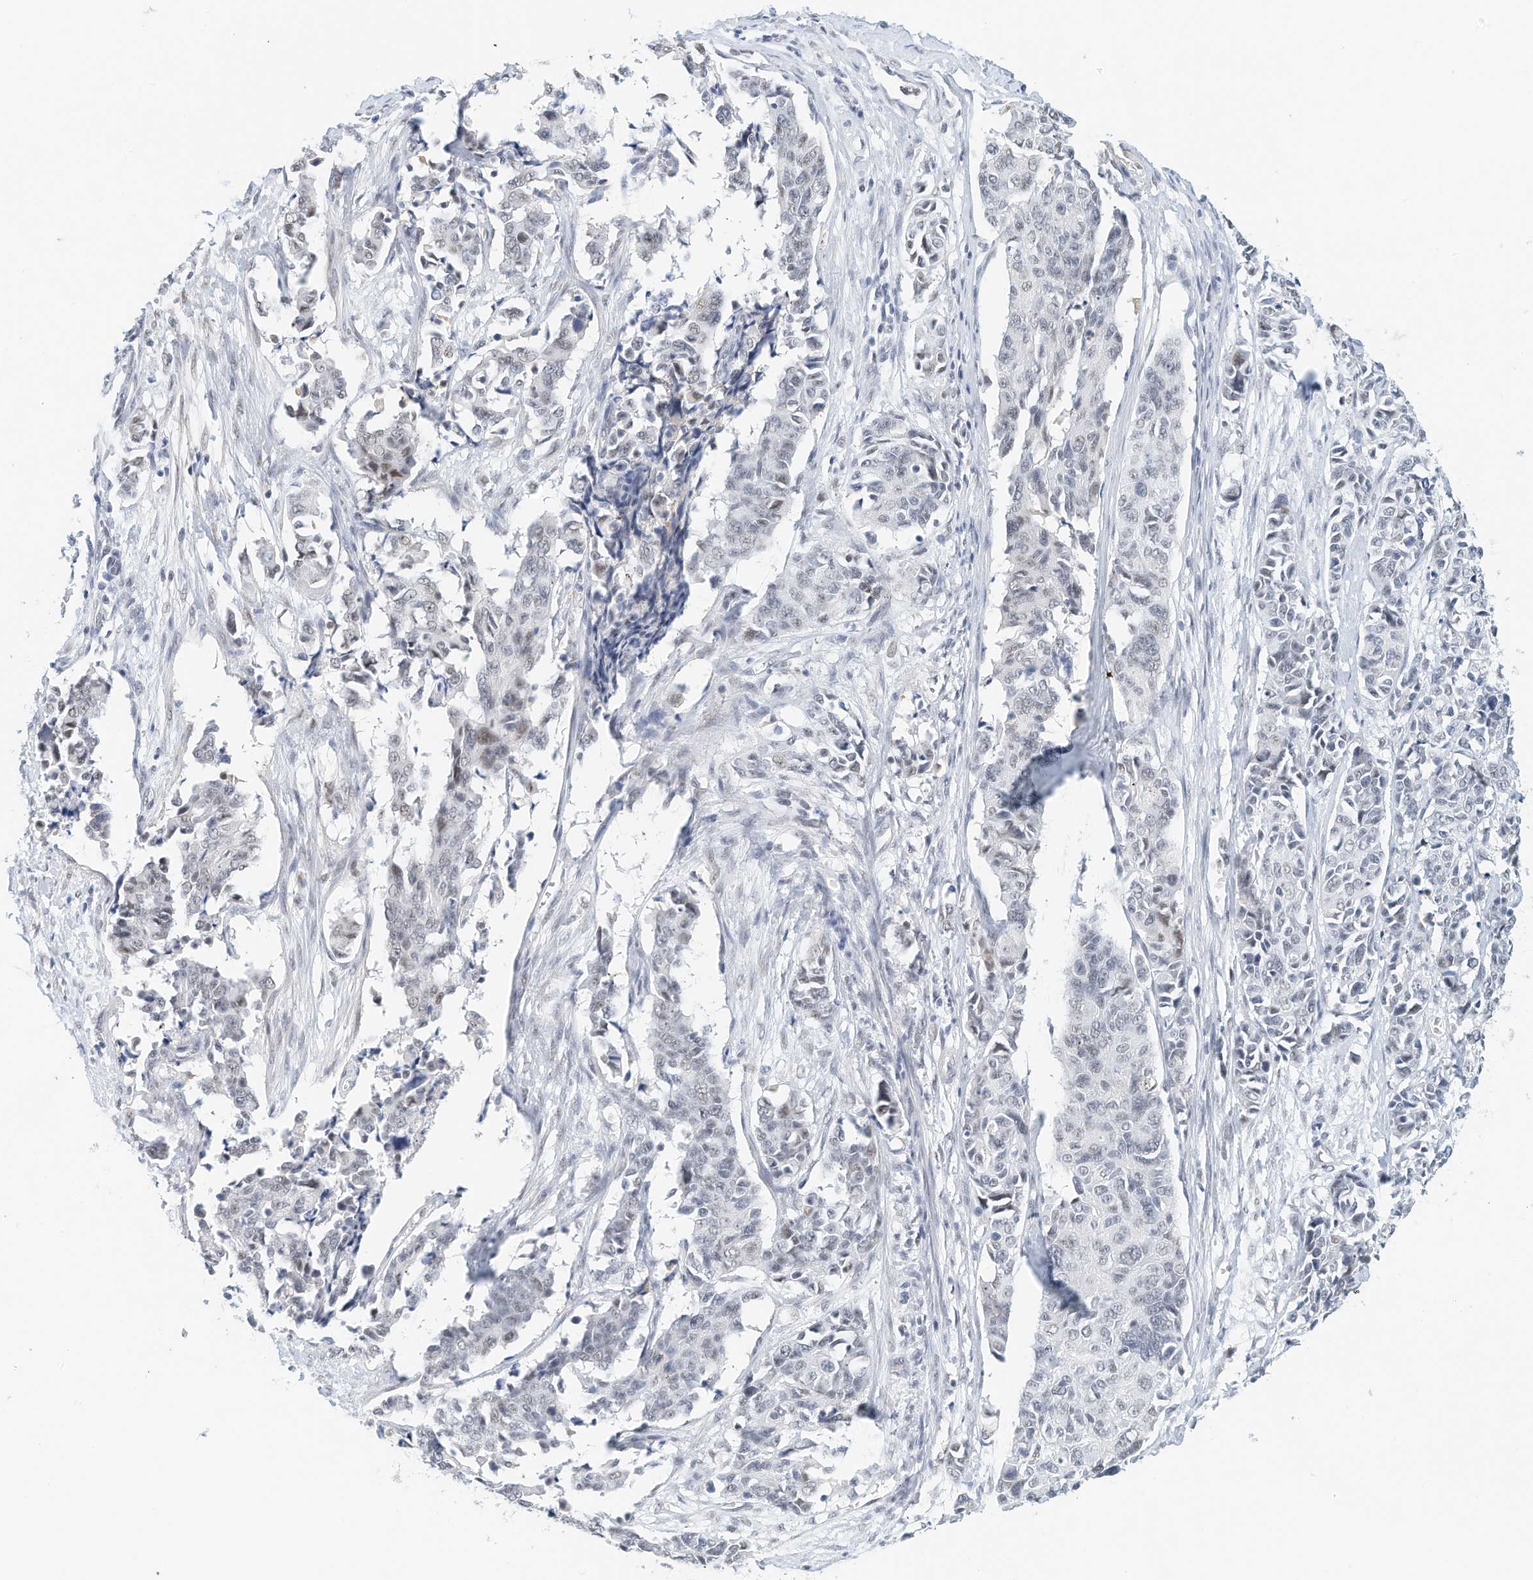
{"staining": {"intensity": "negative", "quantity": "none", "location": "none"}, "tissue": "cervical cancer", "cell_type": "Tumor cells", "image_type": "cancer", "snomed": [{"axis": "morphology", "description": "Normal tissue, NOS"}, {"axis": "morphology", "description": "Squamous cell carcinoma, NOS"}, {"axis": "topography", "description": "Cervix"}], "caption": "This image is of cervical squamous cell carcinoma stained with IHC to label a protein in brown with the nuclei are counter-stained blue. There is no staining in tumor cells.", "gene": "ARHGAP28", "patient": {"sex": "female", "age": 35}}